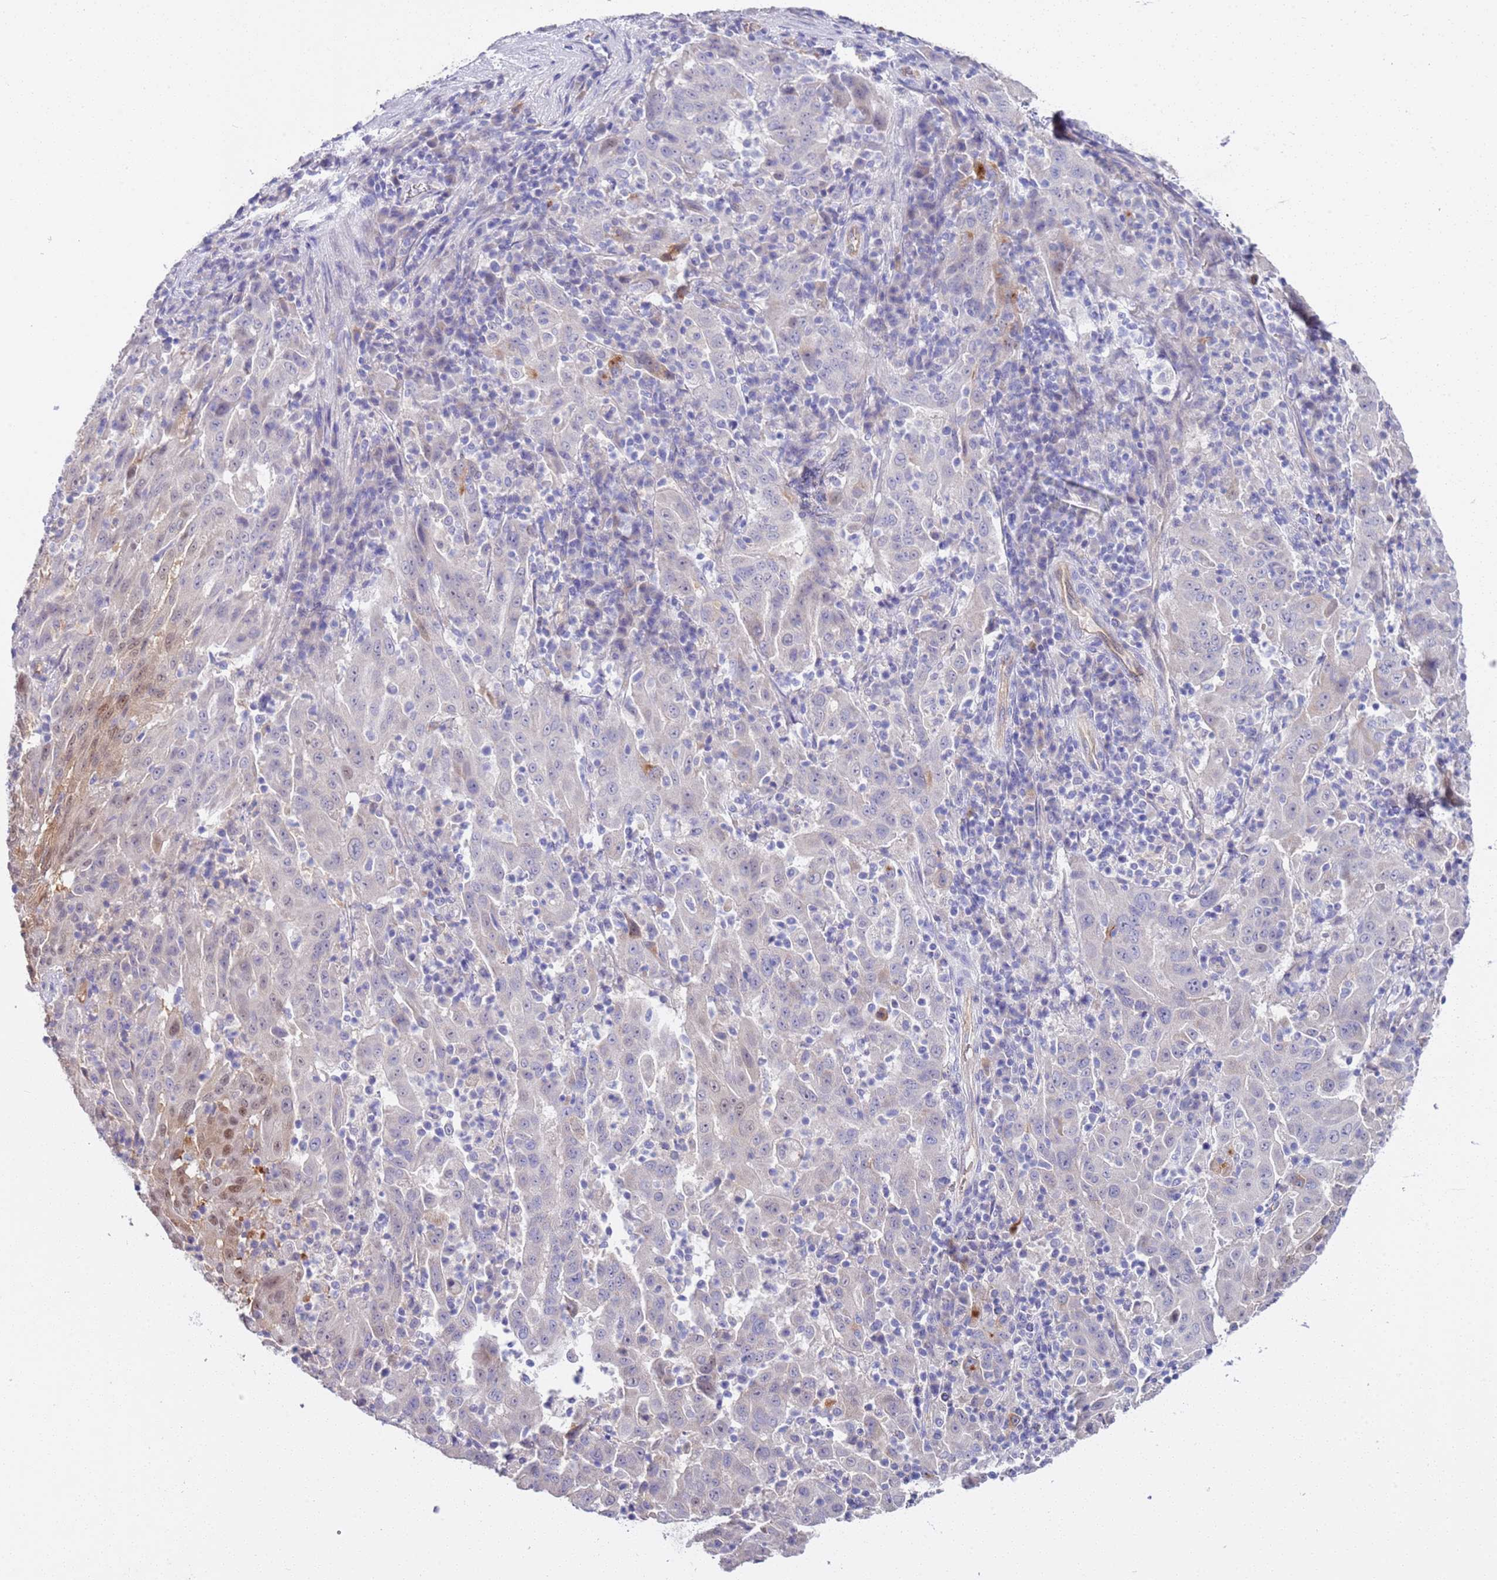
{"staining": {"intensity": "moderate", "quantity": "<25%", "location": "nuclear"}, "tissue": "pancreatic cancer", "cell_type": "Tumor cells", "image_type": "cancer", "snomed": [{"axis": "morphology", "description": "Adenocarcinoma, NOS"}, {"axis": "topography", "description": "Pancreas"}], "caption": "Human pancreatic cancer (adenocarcinoma) stained with a protein marker demonstrates moderate staining in tumor cells.", "gene": "BRMS1L", "patient": {"sex": "male", "age": 63}}